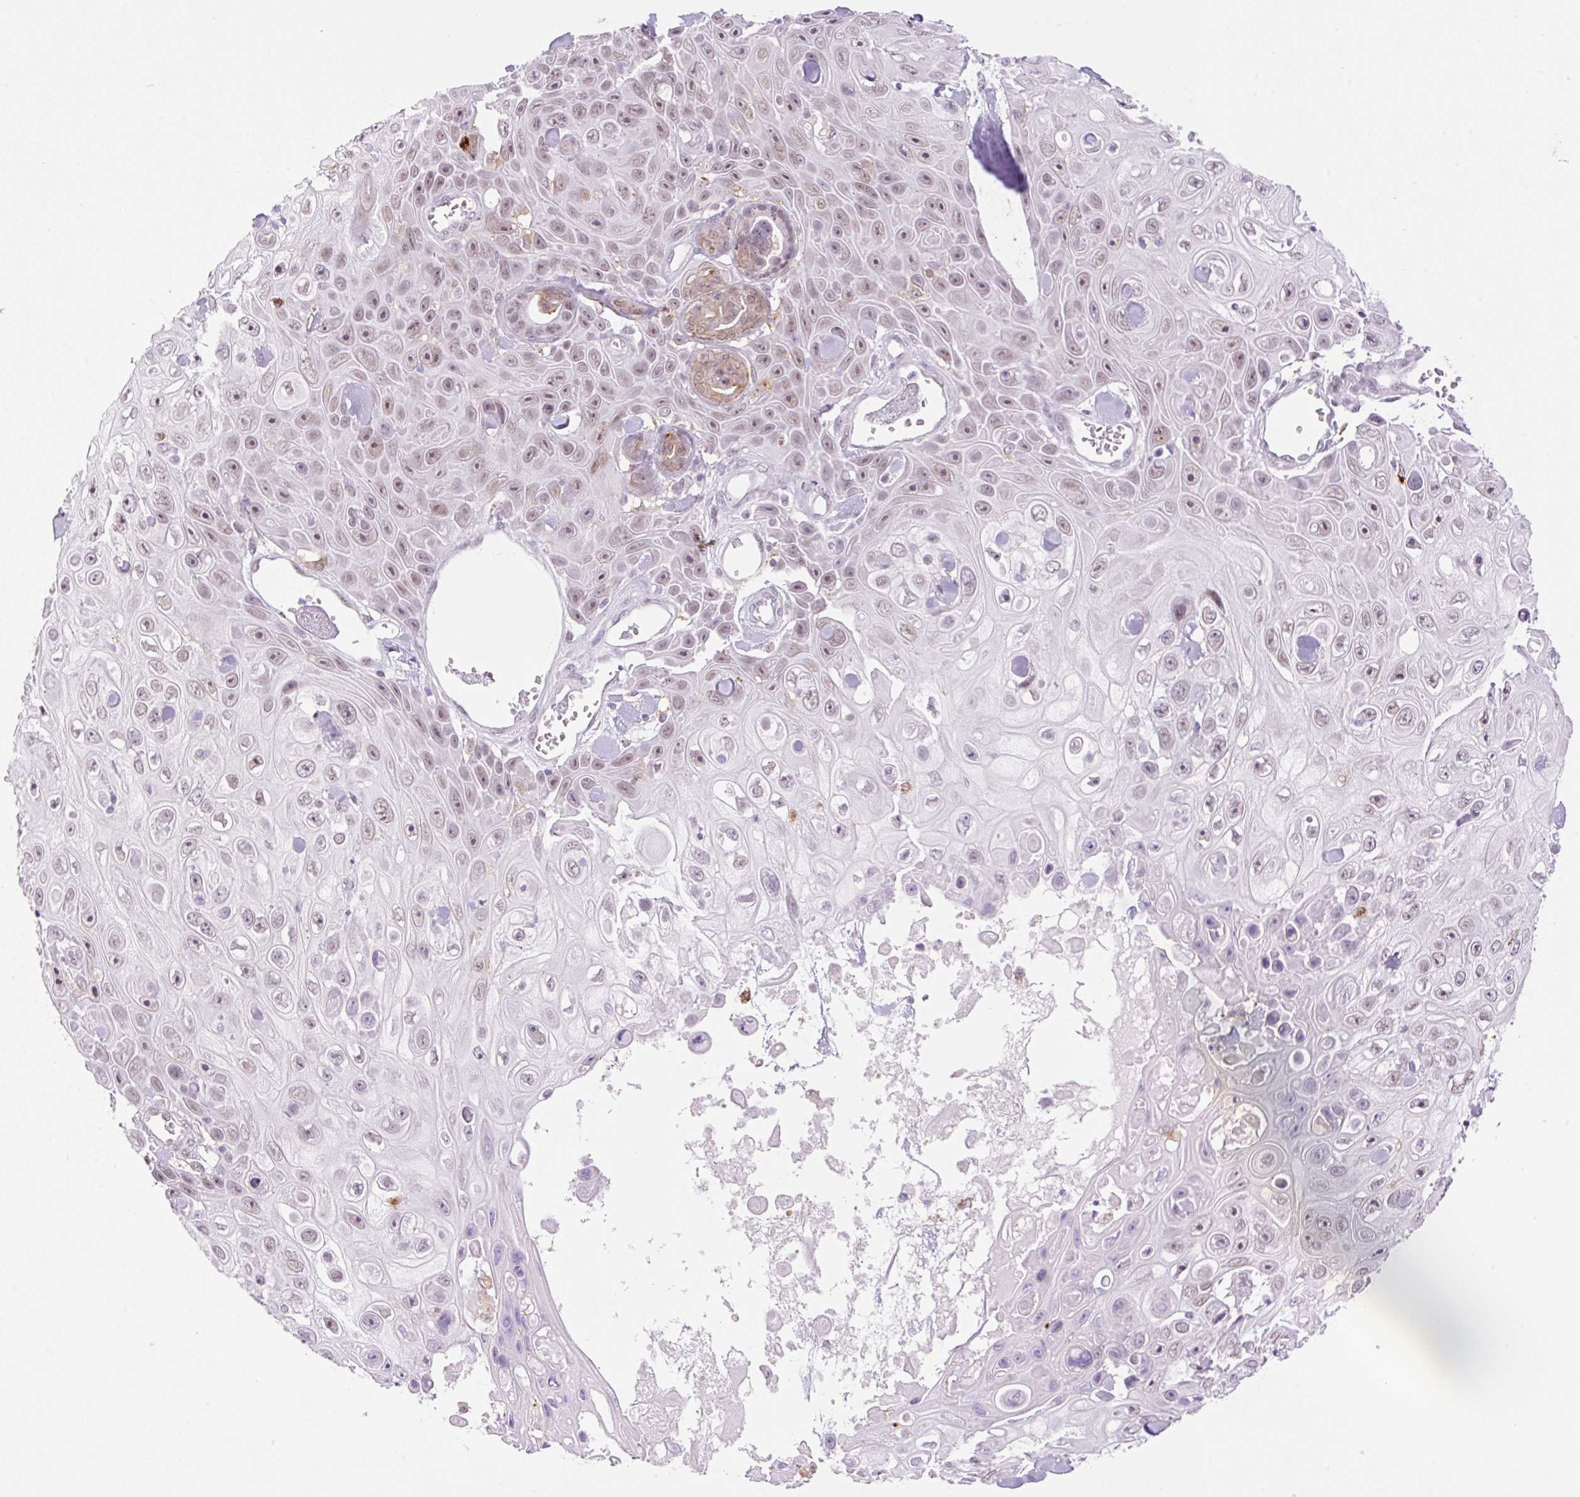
{"staining": {"intensity": "weak", "quantity": ">75%", "location": "nuclear"}, "tissue": "skin cancer", "cell_type": "Tumor cells", "image_type": "cancer", "snomed": [{"axis": "morphology", "description": "Squamous cell carcinoma, NOS"}, {"axis": "topography", "description": "Skin"}], "caption": "Skin cancer stained with a protein marker reveals weak staining in tumor cells.", "gene": "PALM3", "patient": {"sex": "male", "age": 82}}